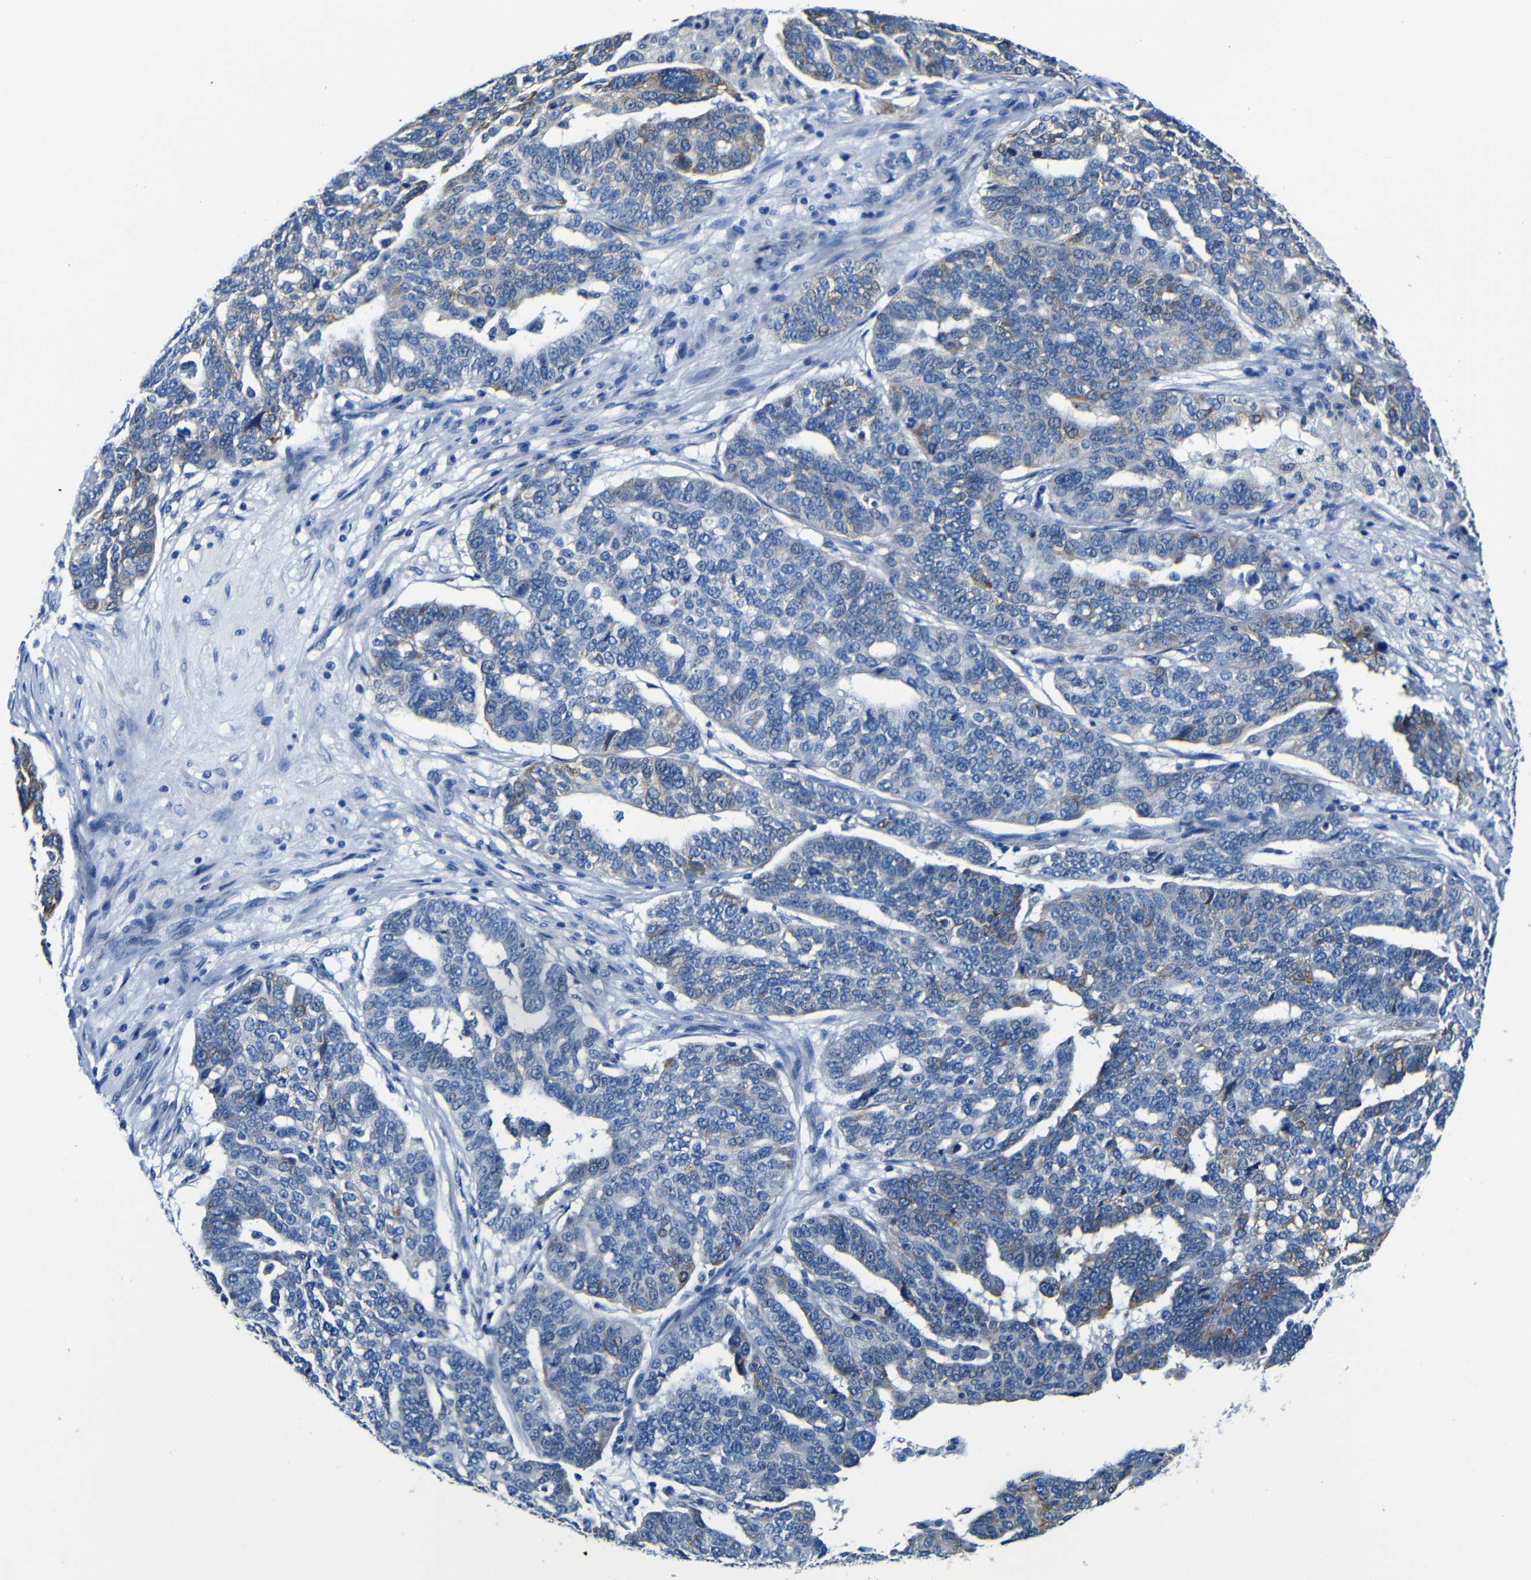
{"staining": {"intensity": "moderate", "quantity": "<25%", "location": "cytoplasmic/membranous"}, "tissue": "ovarian cancer", "cell_type": "Tumor cells", "image_type": "cancer", "snomed": [{"axis": "morphology", "description": "Cystadenocarcinoma, serous, NOS"}, {"axis": "topography", "description": "Ovary"}], "caption": "A micrograph of human ovarian serous cystadenocarcinoma stained for a protein displays moderate cytoplasmic/membranous brown staining in tumor cells.", "gene": "TNFAIP1", "patient": {"sex": "female", "age": 59}}